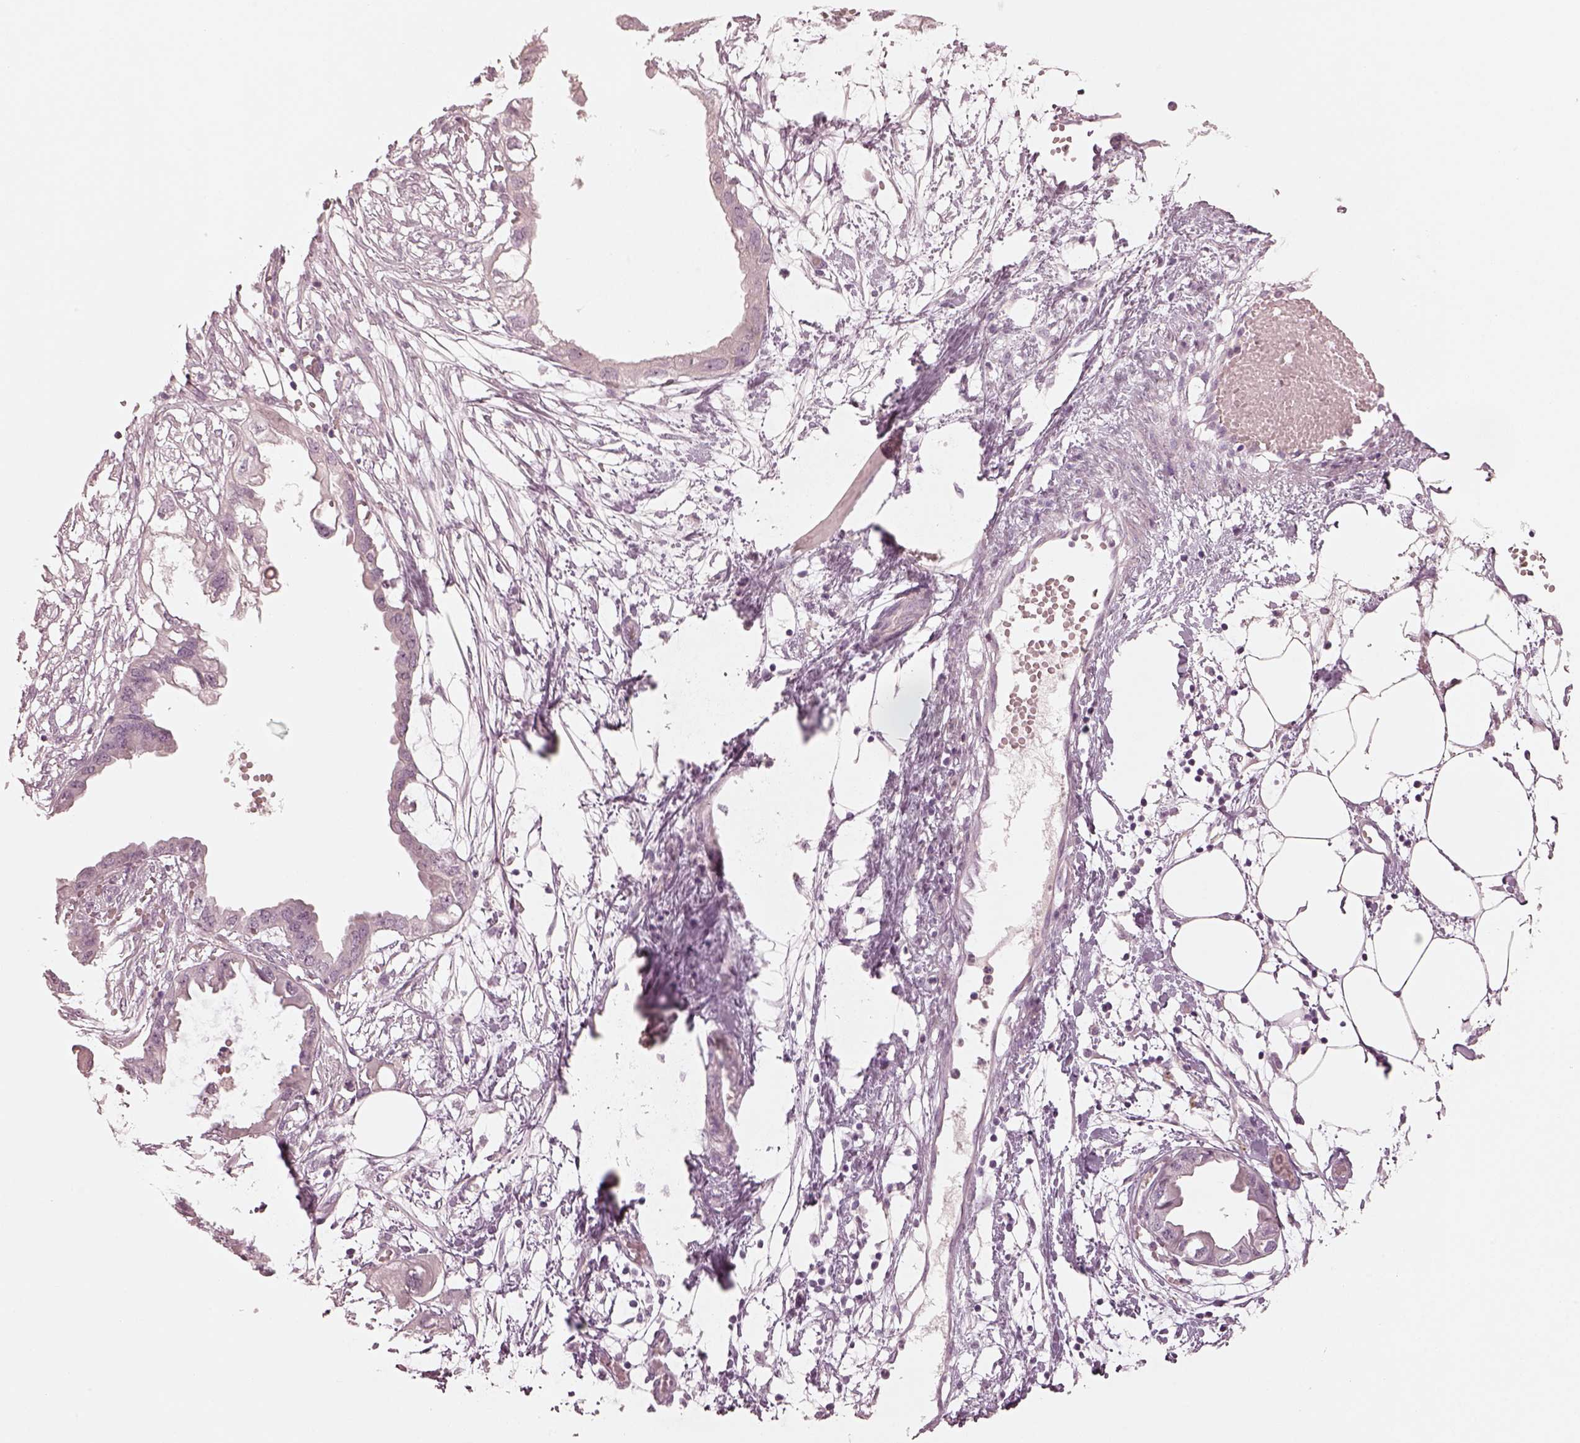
{"staining": {"intensity": "negative", "quantity": "none", "location": "none"}, "tissue": "endometrial cancer", "cell_type": "Tumor cells", "image_type": "cancer", "snomed": [{"axis": "morphology", "description": "Adenocarcinoma, NOS"}, {"axis": "morphology", "description": "Adenocarcinoma, metastatic, NOS"}, {"axis": "topography", "description": "Adipose tissue"}, {"axis": "topography", "description": "Endometrium"}], "caption": "The image reveals no staining of tumor cells in endometrial adenocarcinoma.", "gene": "SPATA6L", "patient": {"sex": "female", "age": 67}}